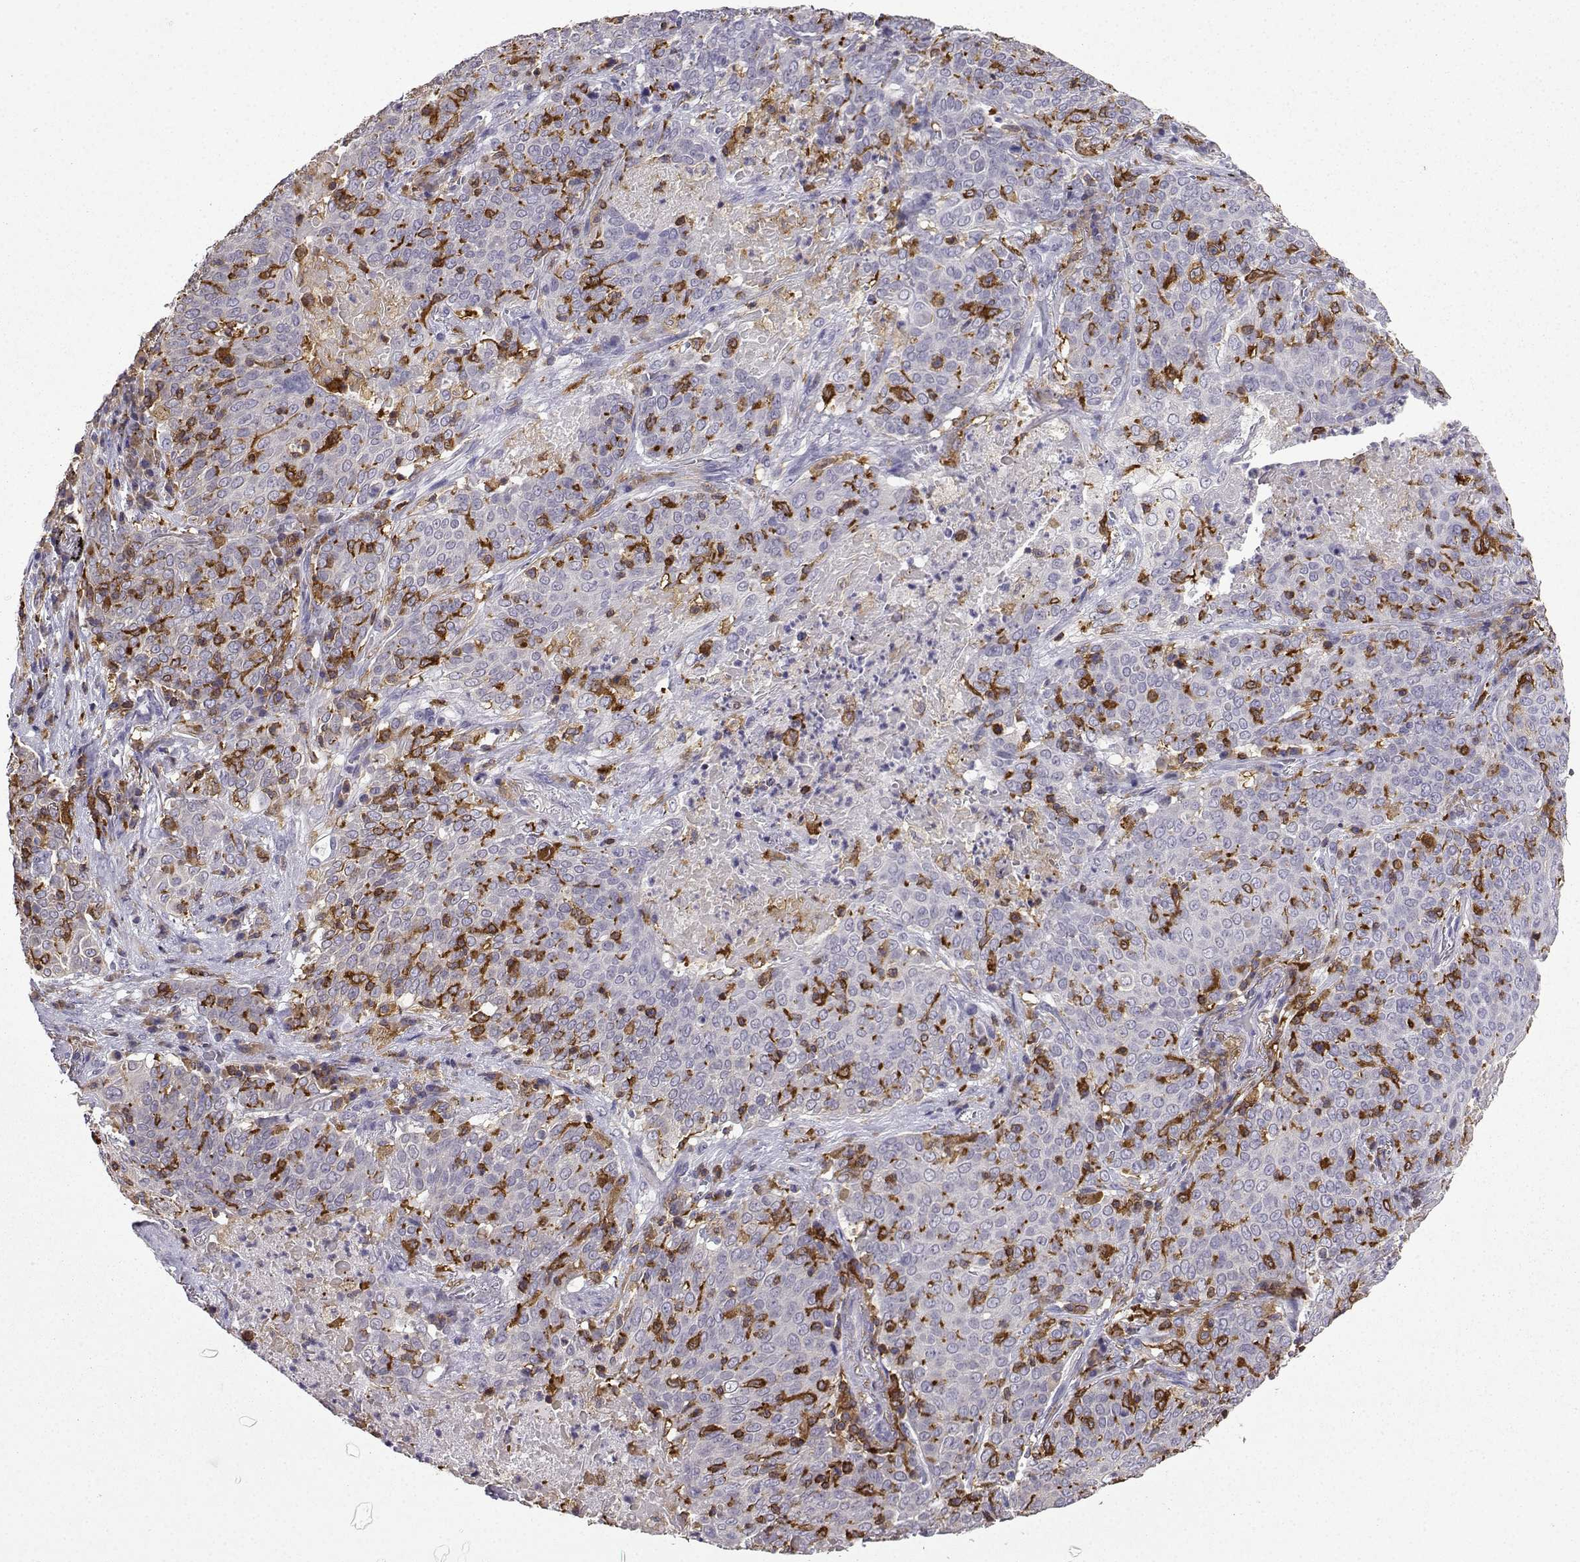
{"staining": {"intensity": "negative", "quantity": "none", "location": "none"}, "tissue": "lung cancer", "cell_type": "Tumor cells", "image_type": "cancer", "snomed": [{"axis": "morphology", "description": "Squamous cell carcinoma, NOS"}, {"axis": "topography", "description": "Lung"}], "caption": "Protein analysis of squamous cell carcinoma (lung) shows no significant expression in tumor cells.", "gene": "DOCK10", "patient": {"sex": "male", "age": 82}}